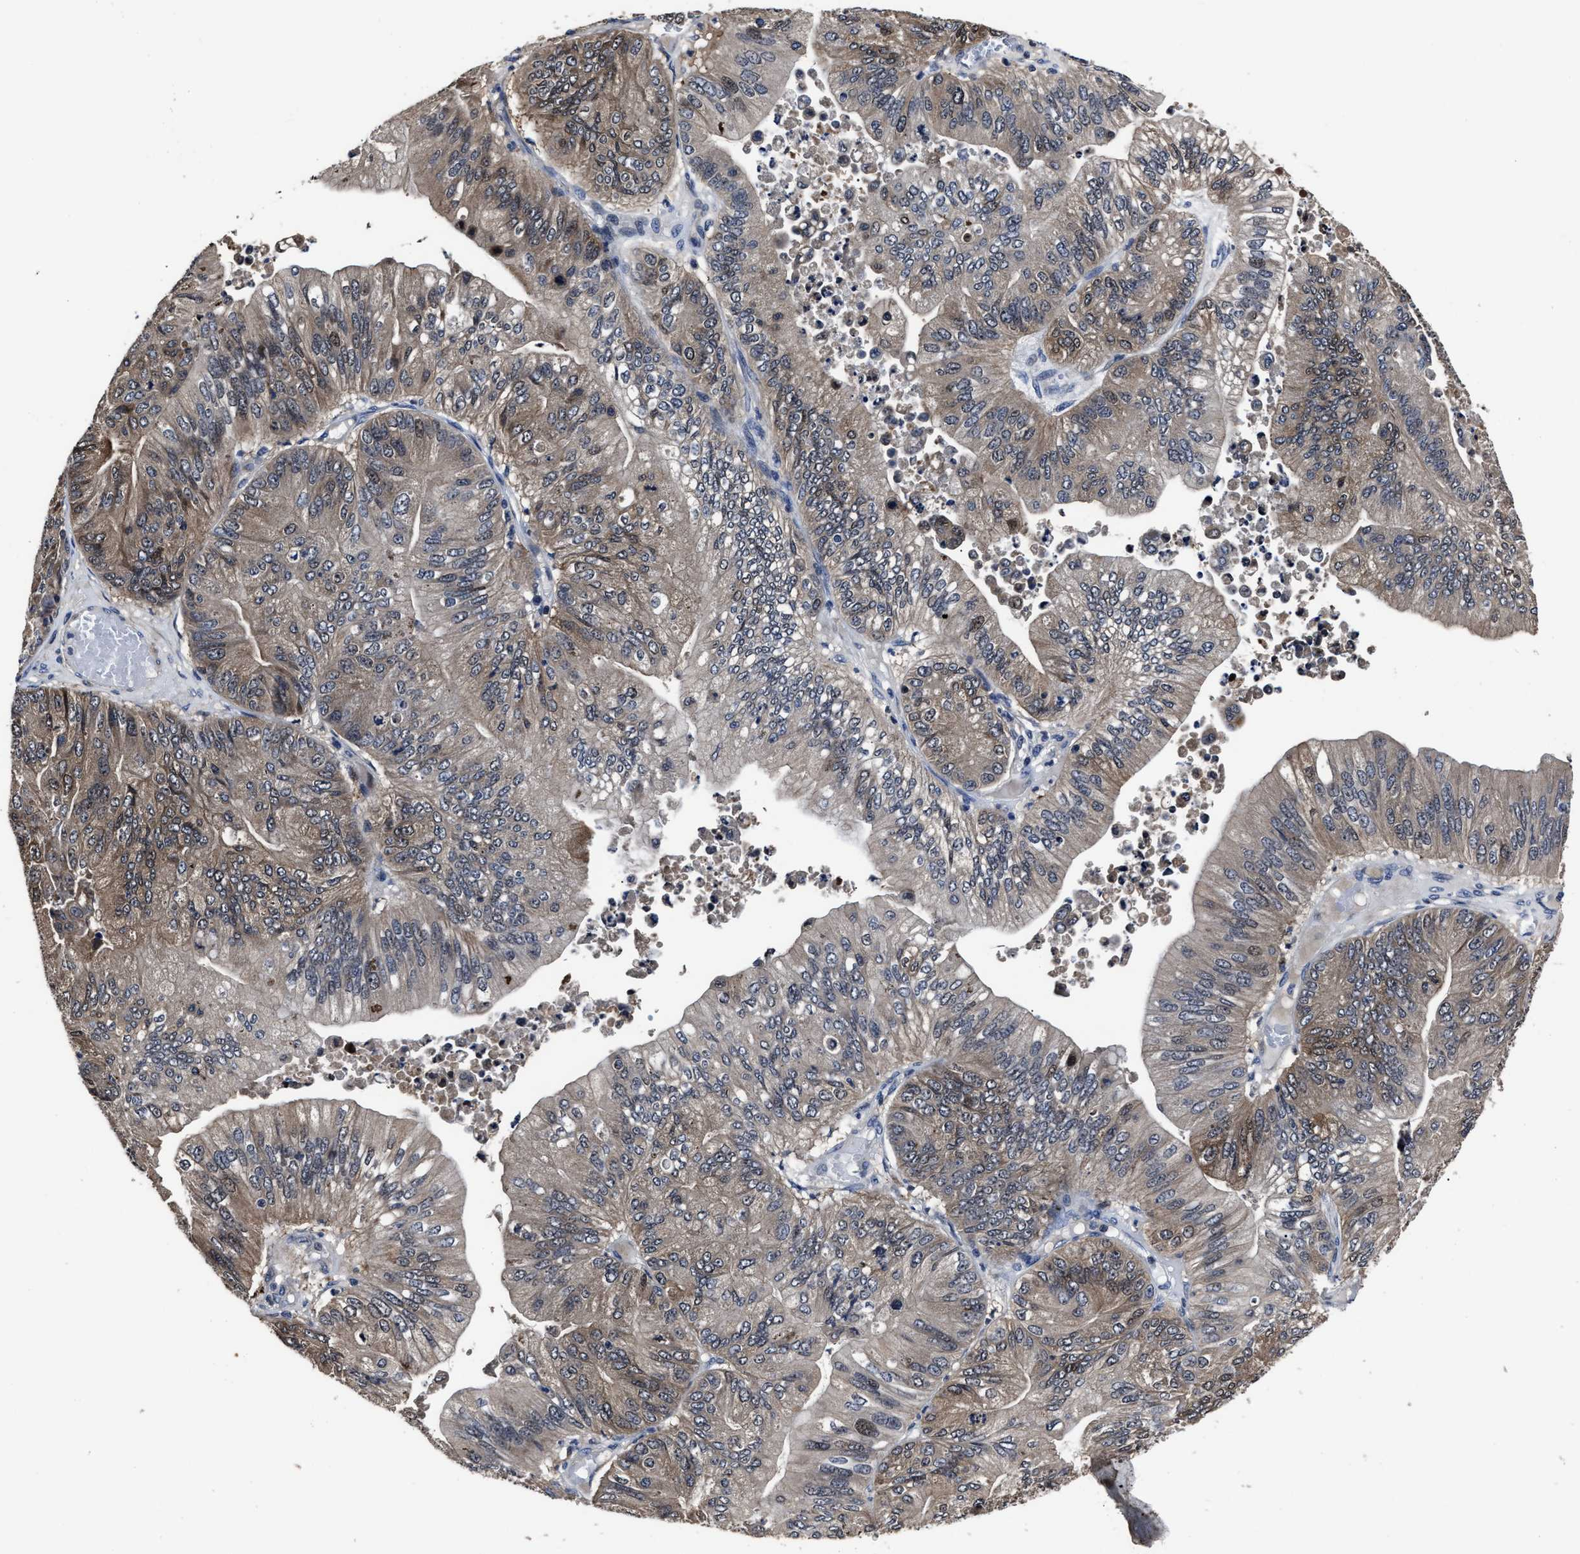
{"staining": {"intensity": "moderate", "quantity": ">75%", "location": "cytoplasmic/membranous"}, "tissue": "ovarian cancer", "cell_type": "Tumor cells", "image_type": "cancer", "snomed": [{"axis": "morphology", "description": "Cystadenocarcinoma, mucinous, NOS"}, {"axis": "topography", "description": "Ovary"}], "caption": "Mucinous cystadenocarcinoma (ovarian) stained for a protein (brown) exhibits moderate cytoplasmic/membranous positive expression in approximately >75% of tumor cells.", "gene": "RSBN1L", "patient": {"sex": "female", "age": 61}}